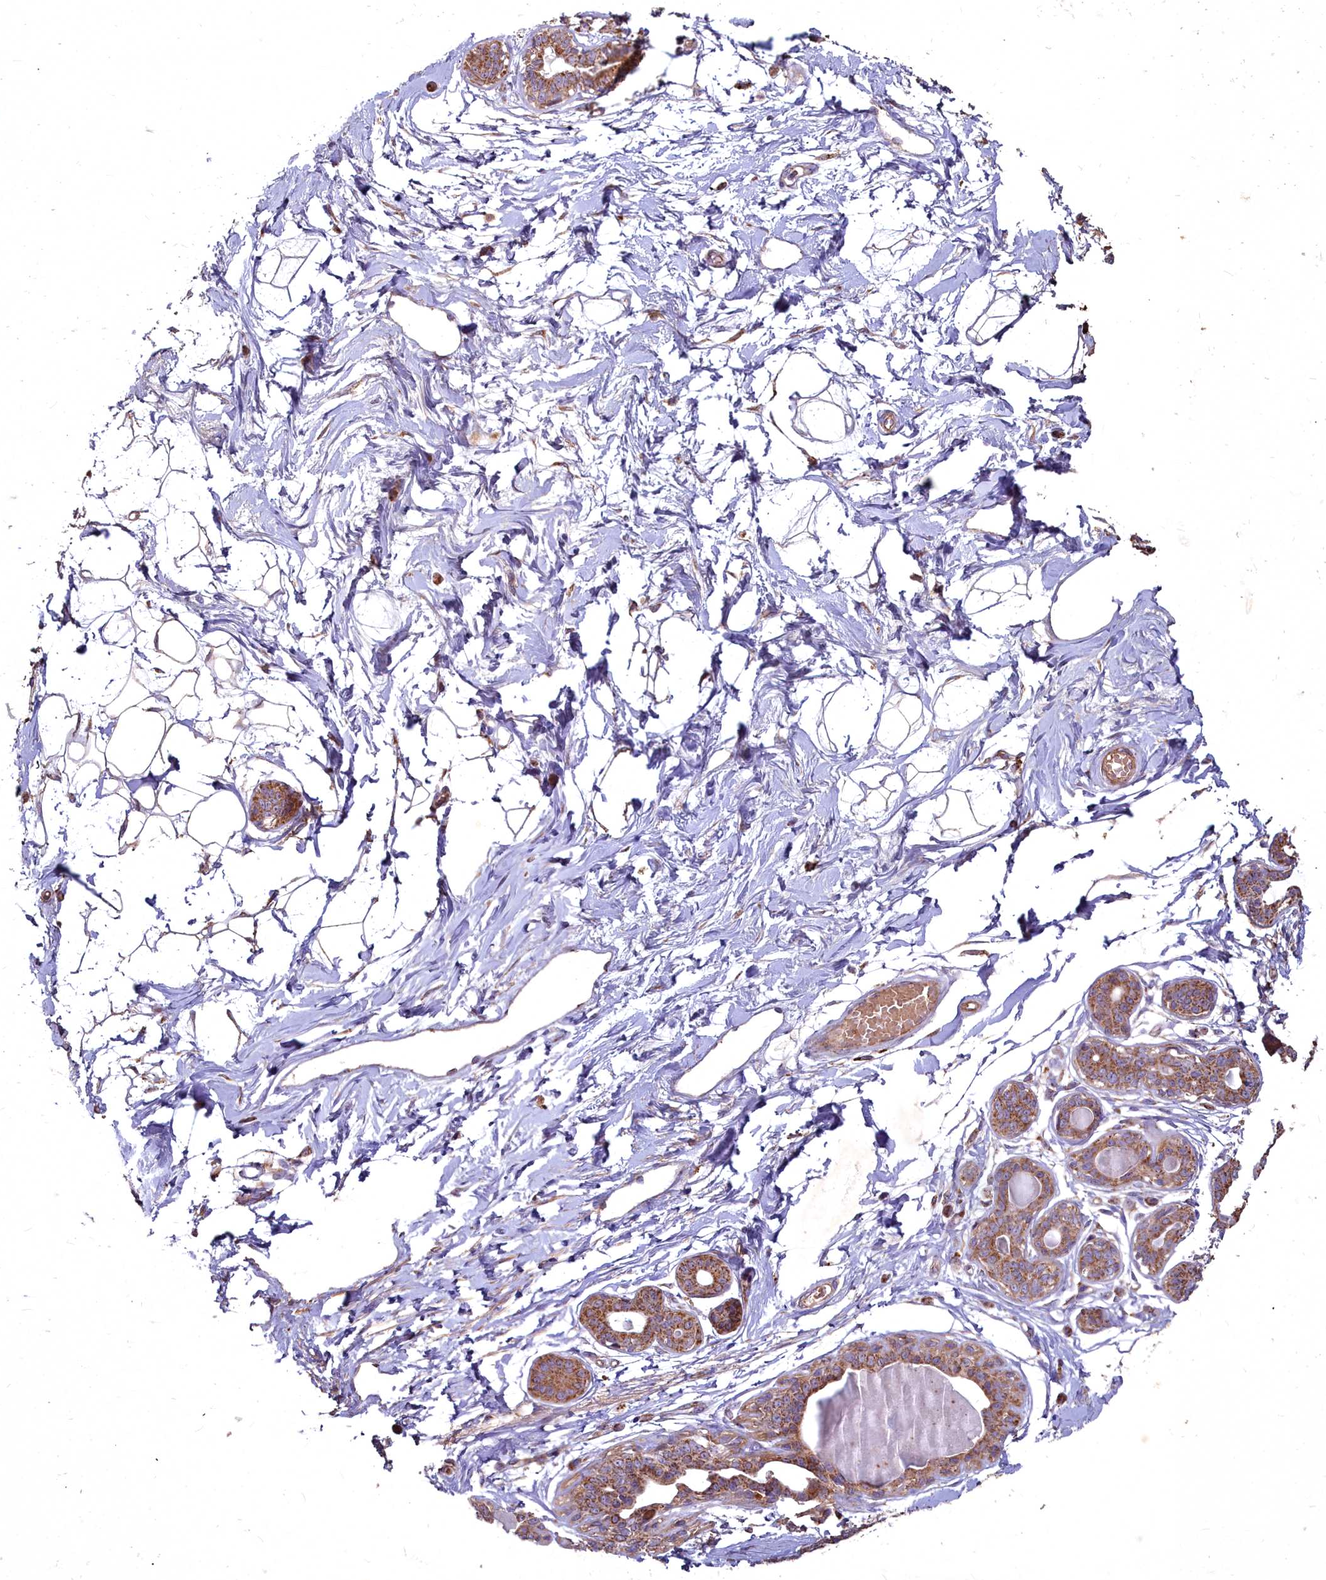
{"staining": {"intensity": "weak", "quantity": ">75%", "location": "cytoplasmic/membranous"}, "tissue": "breast", "cell_type": "Adipocytes", "image_type": "normal", "snomed": [{"axis": "morphology", "description": "Normal tissue, NOS"}, {"axis": "topography", "description": "Breast"}], "caption": "Breast stained with DAB IHC displays low levels of weak cytoplasmic/membranous expression in about >75% of adipocytes.", "gene": "COX11", "patient": {"sex": "female", "age": 45}}